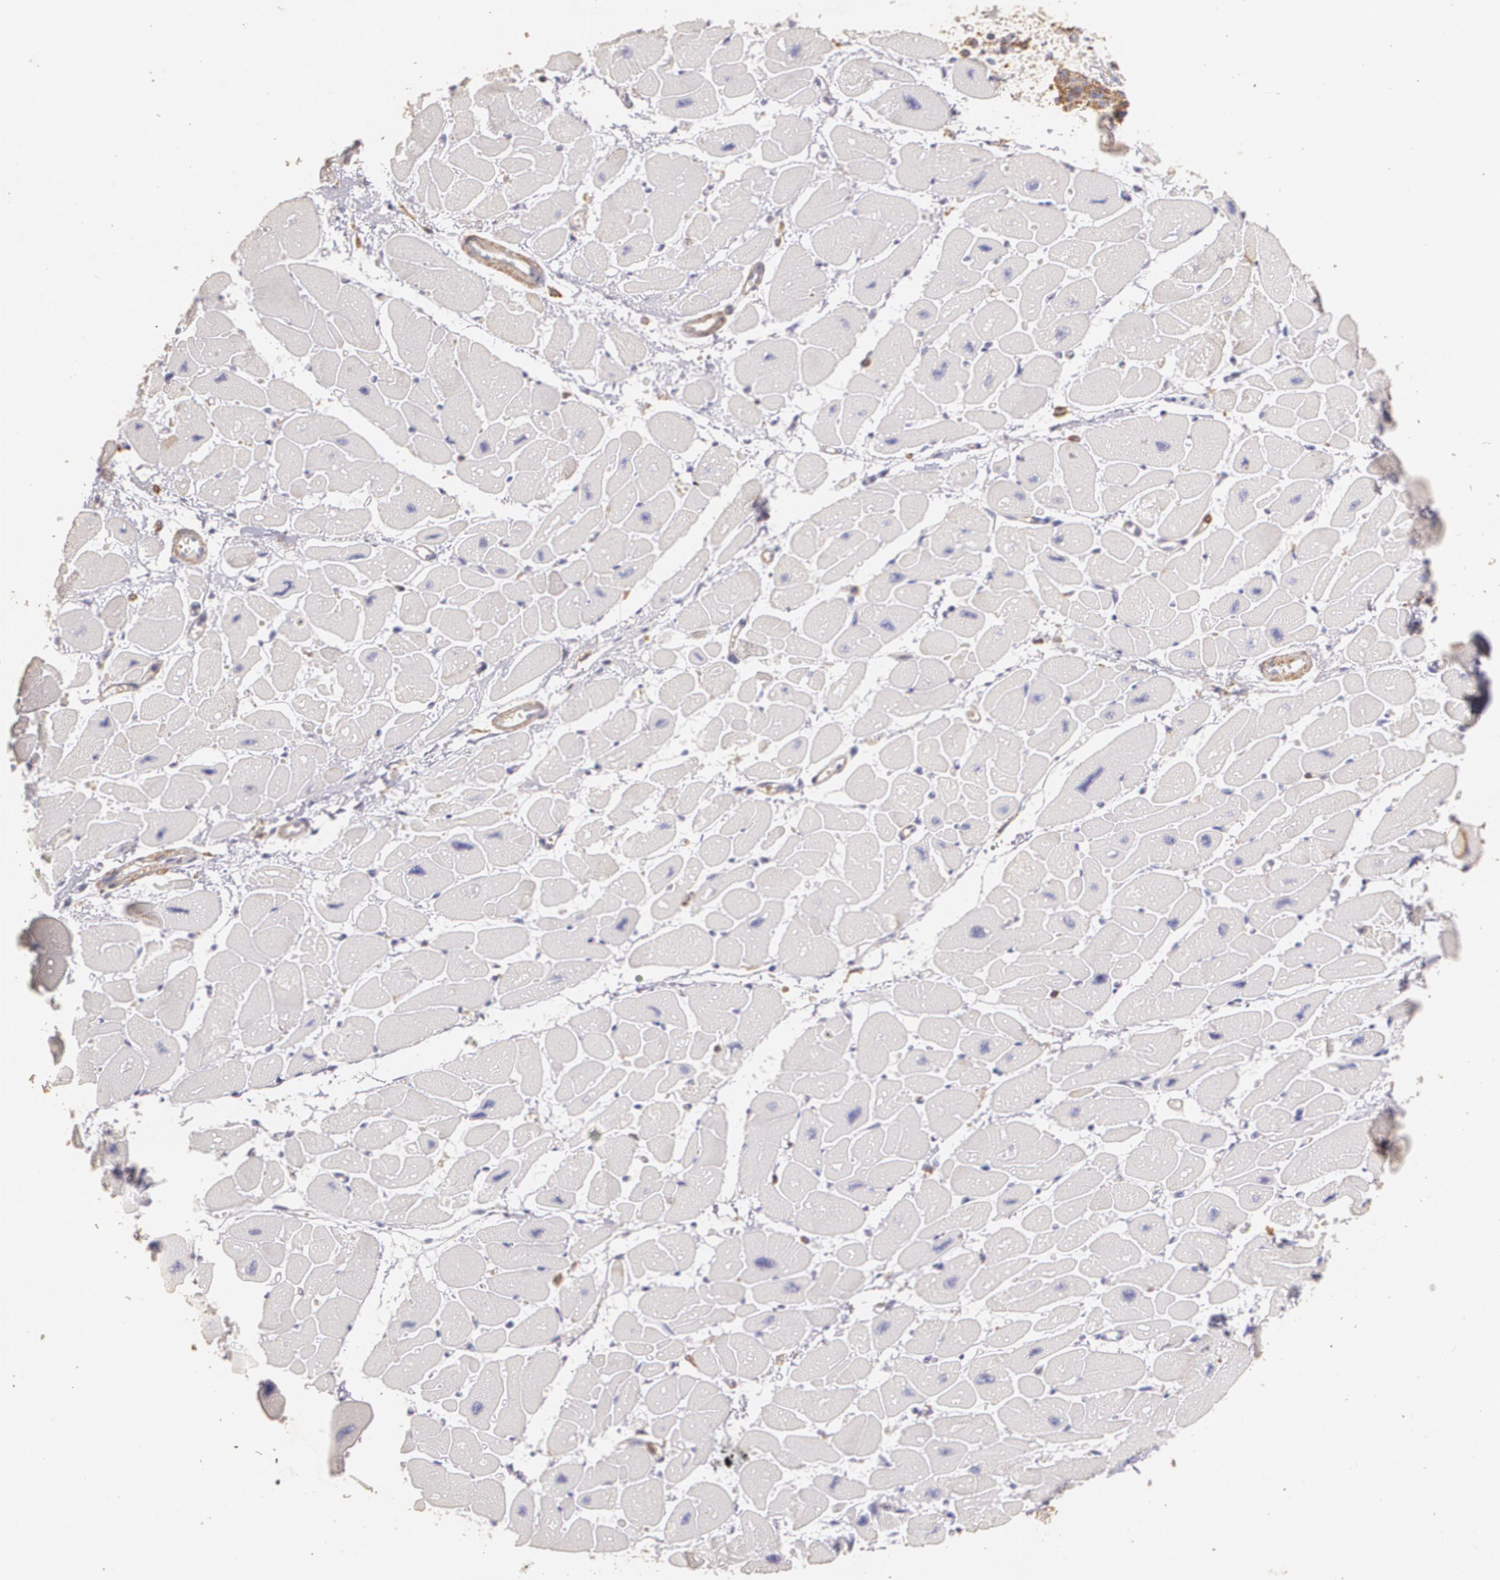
{"staining": {"intensity": "negative", "quantity": "none", "location": "none"}, "tissue": "heart muscle", "cell_type": "Cardiomyocytes", "image_type": "normal", "snomed": [{"axis": "morphology", "description": "Normal tissue, NOS"}, {"axis": "topography", "description": "Heart"}], "caption": "Histopathology image shows no significant protein staining in cardiomyocytes of normal heart muscle.", "gene": "TGFBR1", "patient": {"sex": "female", "age": 54}}